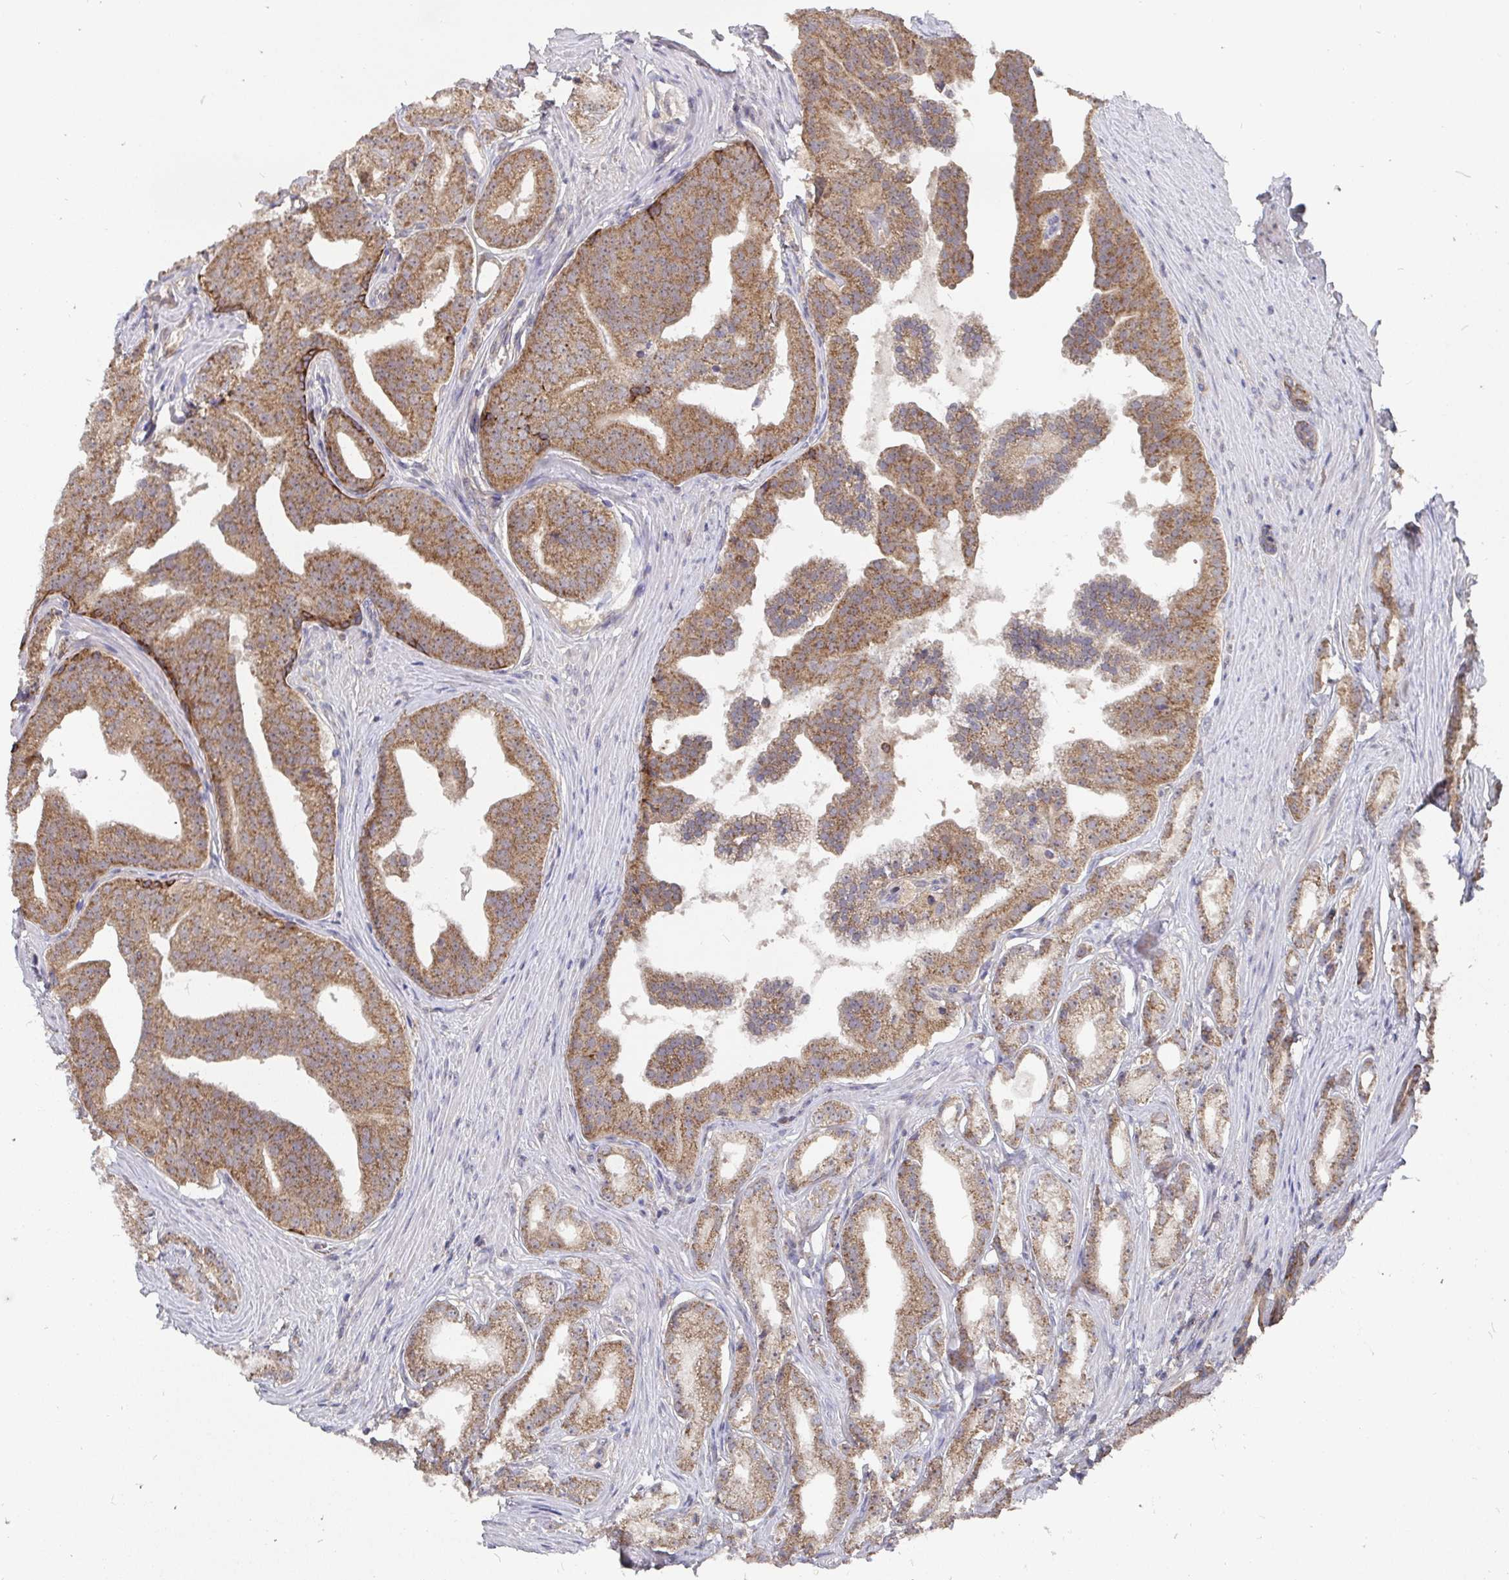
{"staining": {"intensity": "moderate", "quantity": ">75%", "location": "cytoplasmic/membranous"}, "tissue": "prostate cancer", "cell_type": "Tumor cells", "image_type": "cancer", "snomed": [{"axis": "morphology", "description": "Adenocarcinoma, Low grade"}, {"axis": "topography", "description": "Prostate"}], "caption": "This is a micrograph of immunohistochemistry staining of prostate cancer, which shows moderate expression in the cytoplasmic/membranous of tumor cells.", "gene": "PDF", "patient": {"sex": "male", "age": 65}}